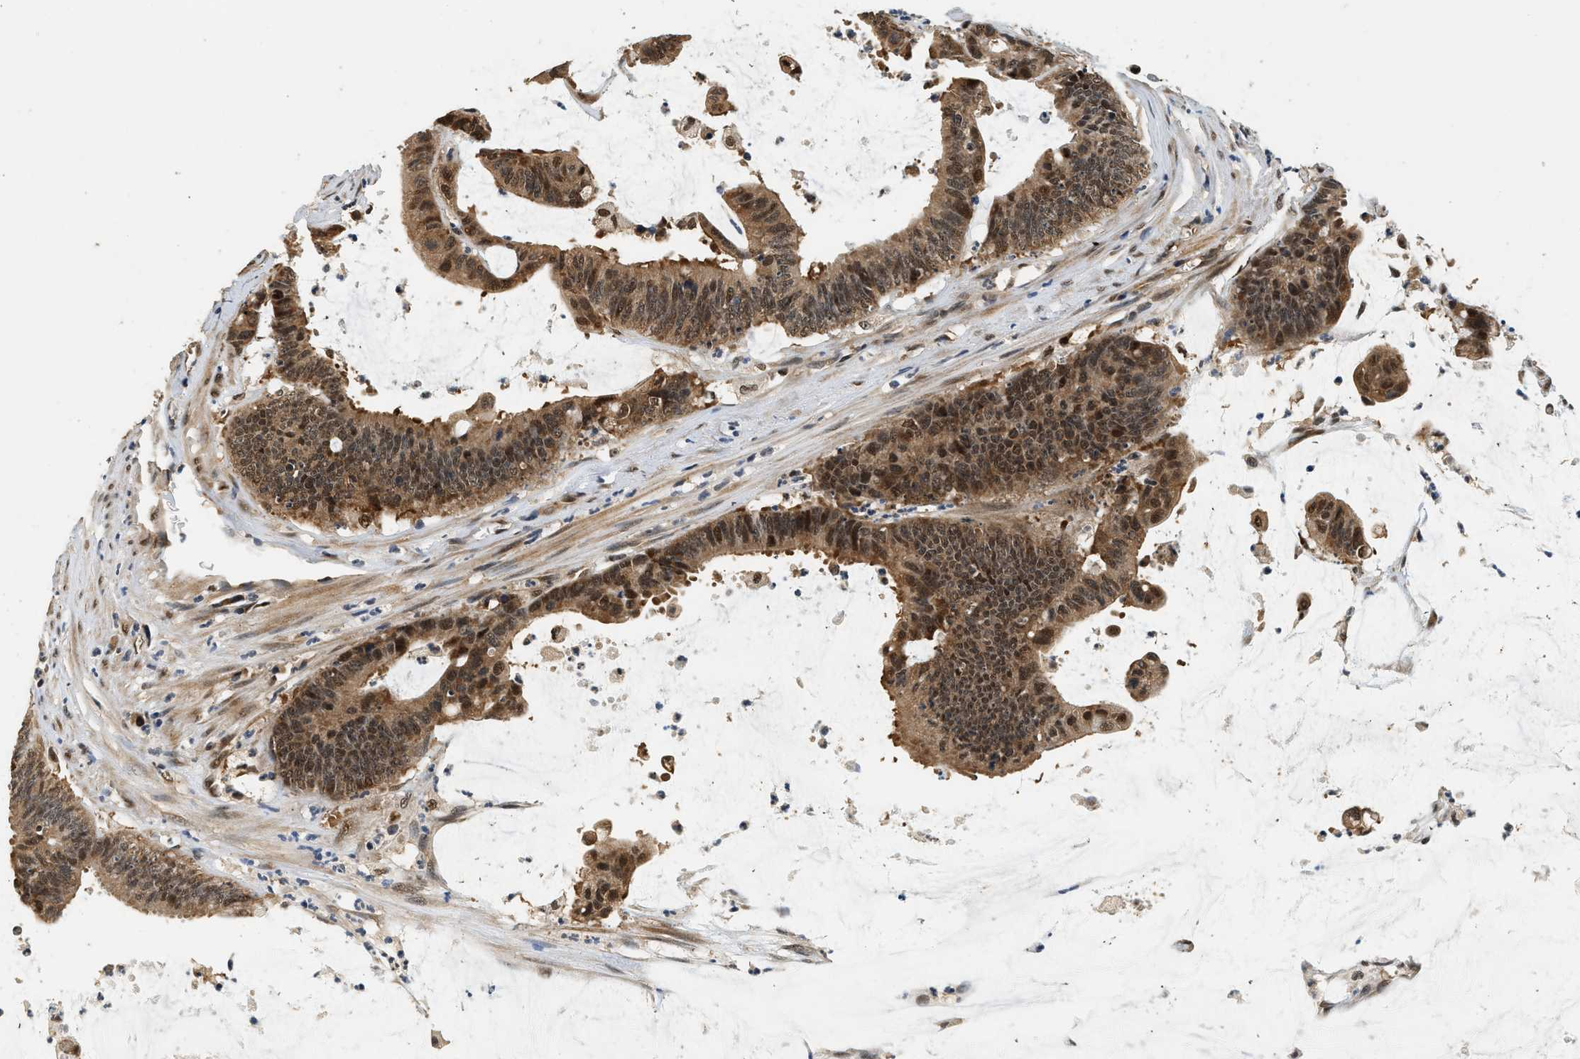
{"staining": {"intensity": "moderate", "quantity": ">75%", "location": "cytoplasmic/membranous,nuclear"}, "tissue": "colorectal cancer", "cell_type": "Tumor cells", "image_type": "cancer", "snomed": [{"axis": "morphology", "description": "Adenocarcinoma, NOS"}, {"axis": "topography", "description": "Rectum"}], "caption": "This photomicrograph reveals immunohistochemistry (IHC) staining of adenocarcinoma (colorectal), with medium moderate cytoplasmic/membranous and nuclear staining in approximately >75% of tumor cells.", "gene": "PSMD3", "patient": {"sex": "female", "age": 66}}